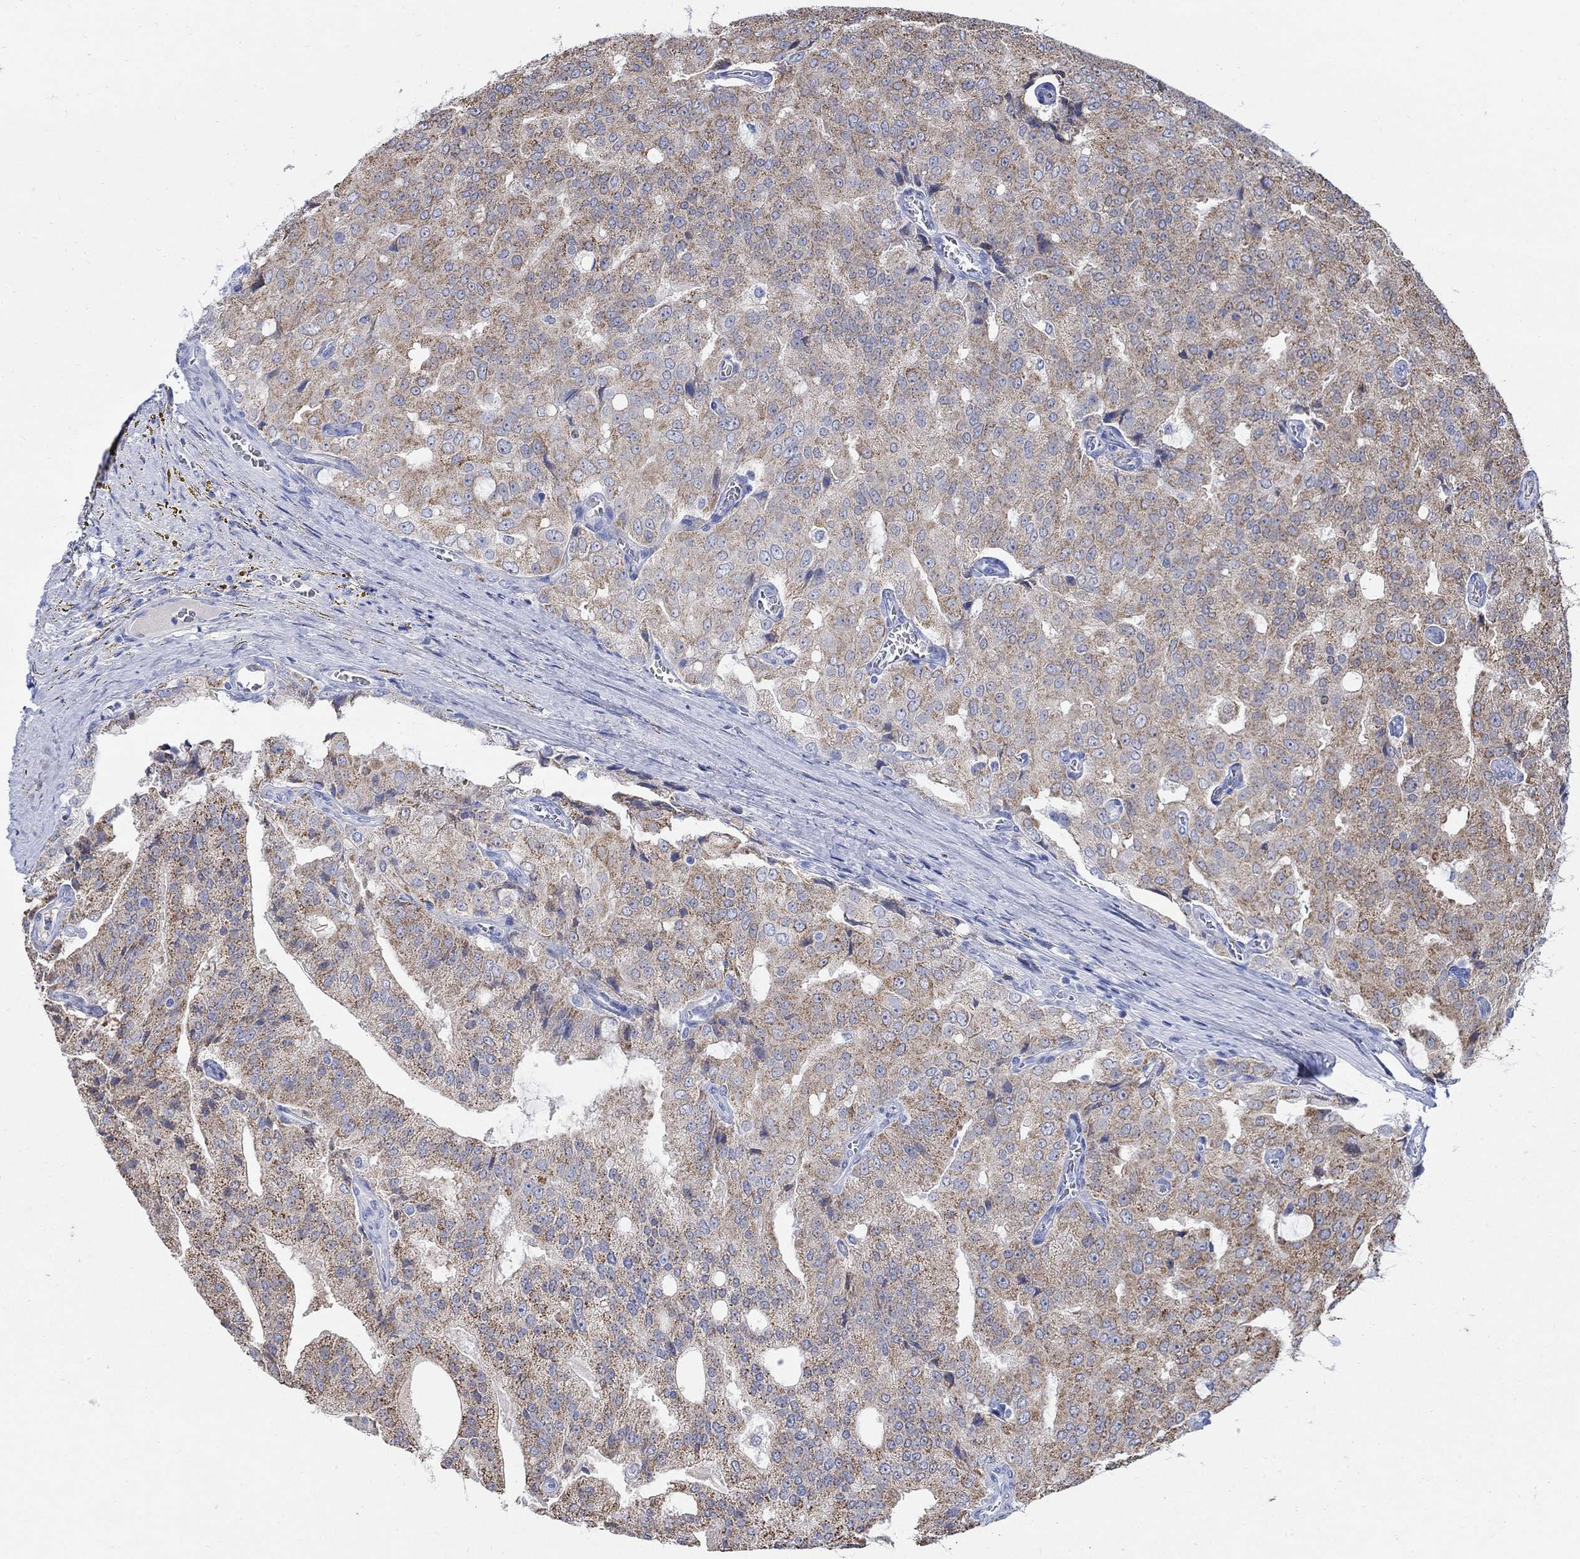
{"staining": {"intensity": "moderate", "quantity": "25%-75%", "location": "cytoplasmic/membranous"}, "tissue": "prostate cancer", "cell_type": "Tumor cells", "image_type": "cancer", "snomed": [{"axis": "morphology", "description": "Adenocarcinoma, NOS"}, {"axis": "topography", "description": "Prostate and seminal vesicle, NOS"}, {"axis": "topography", "description": "Prostate"}], "caption": "Tumor cells display medium levels of moderate cytoplasmic/membranous staining in approximately 25%-75% of cells in prostate cancer (adenocarcinoma).", "gene": "ZDHHC14", "patient": {"sex": "male", "age": 67}}